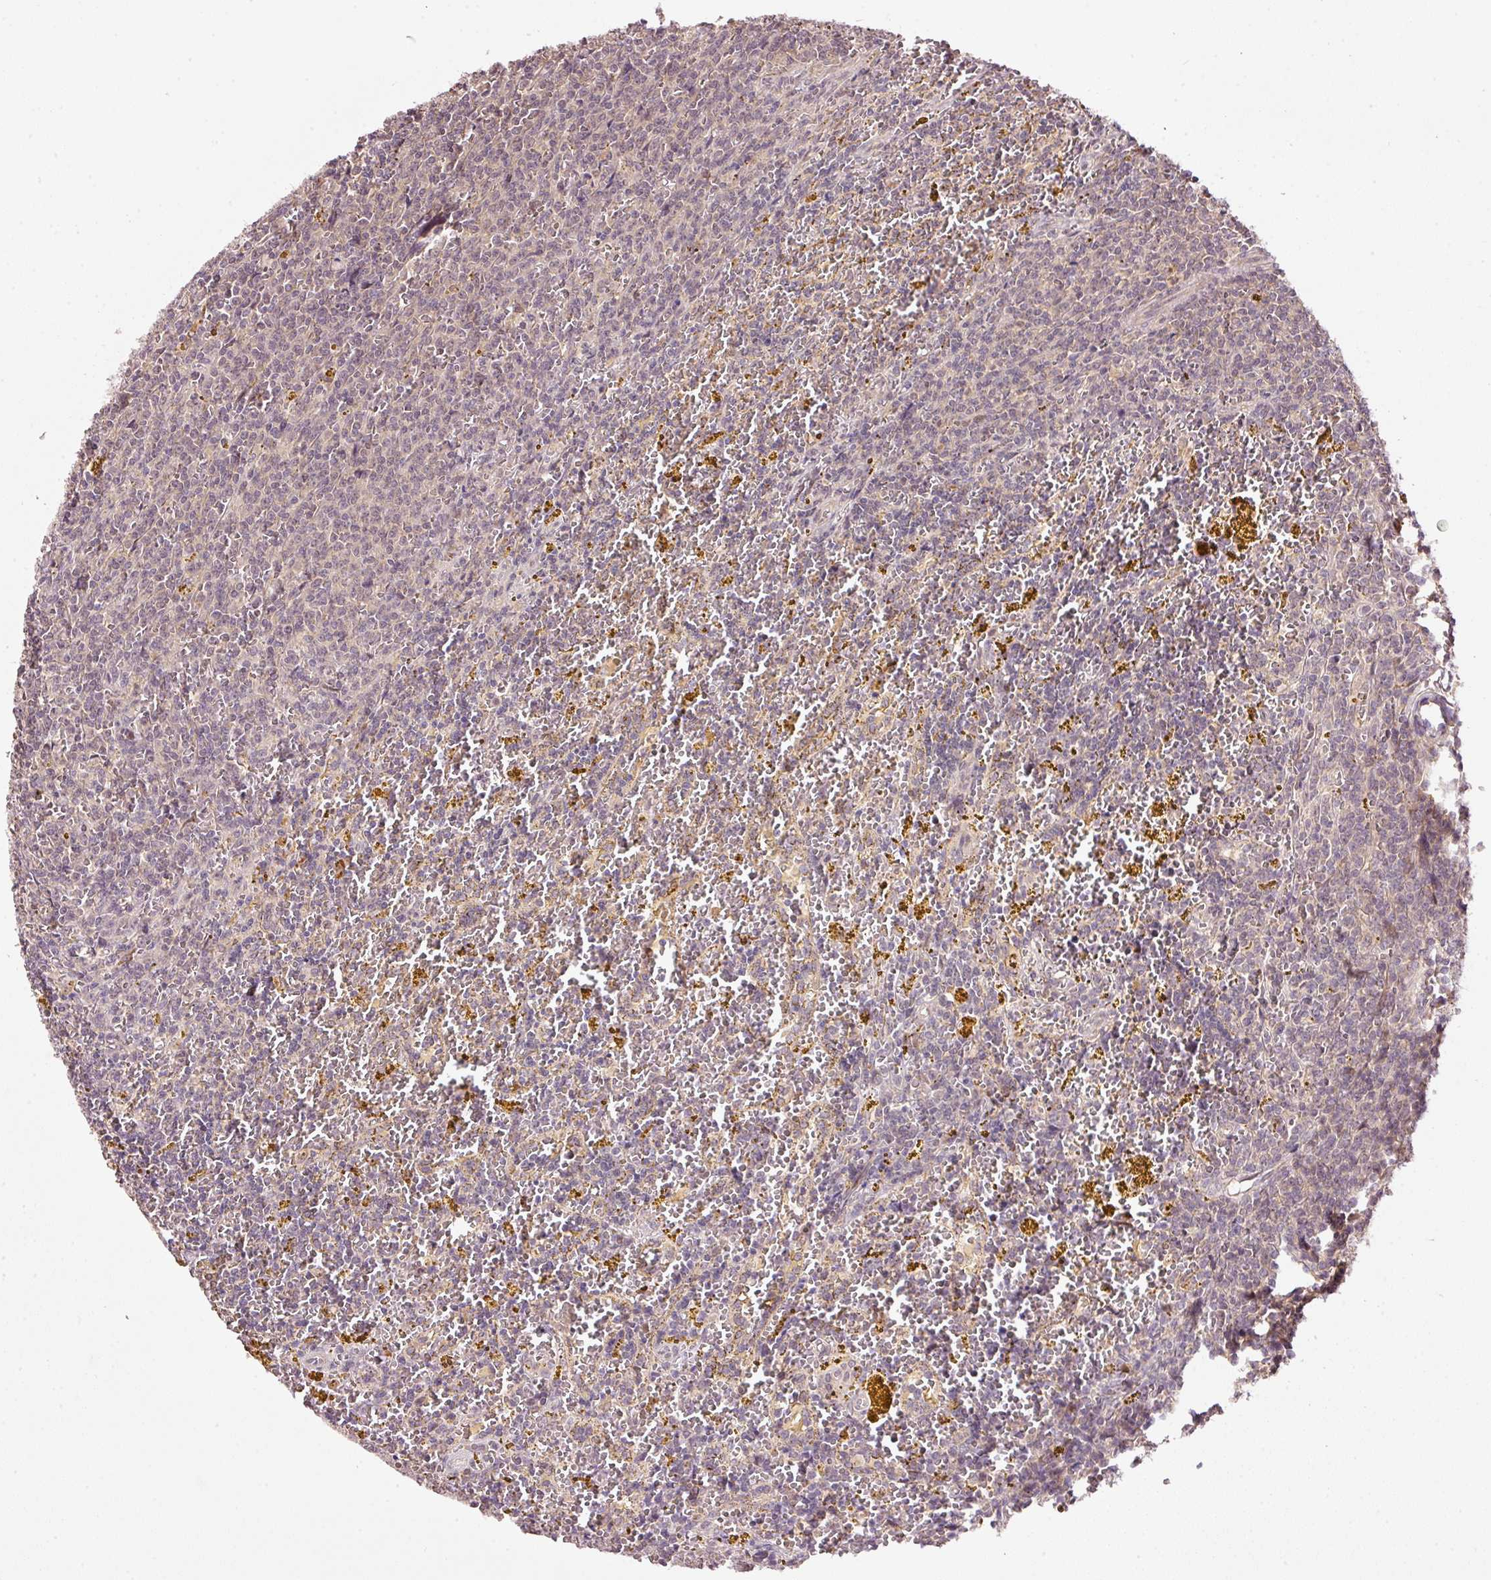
{"staining": {"intensity": "negative", "quantity": "none", "location": "none"}, "tissue": "lymphoma", "cell_type": "Tumor cells", "image_type": "cancer", "snomed": [{"axis": "morphology", "description": "Malignant lymphoma, non-Hodgkin's type, Low grade"}, {"axis": "topography", "description": "Spleen"}, {"axis": "topography", "description": "Lymph node"}], "caption": "High magnification brightfield microscopy of low-grade malignant lymphoma, non-Hodgkin's type stained with DAB (3,3'-diaminobenzidine) (brown) and counterstained with hematoxylin (blue): tumor cells show no significant staining.", "gene": "PCDHB1", "patient": {"sex": "female", "age": 66}}